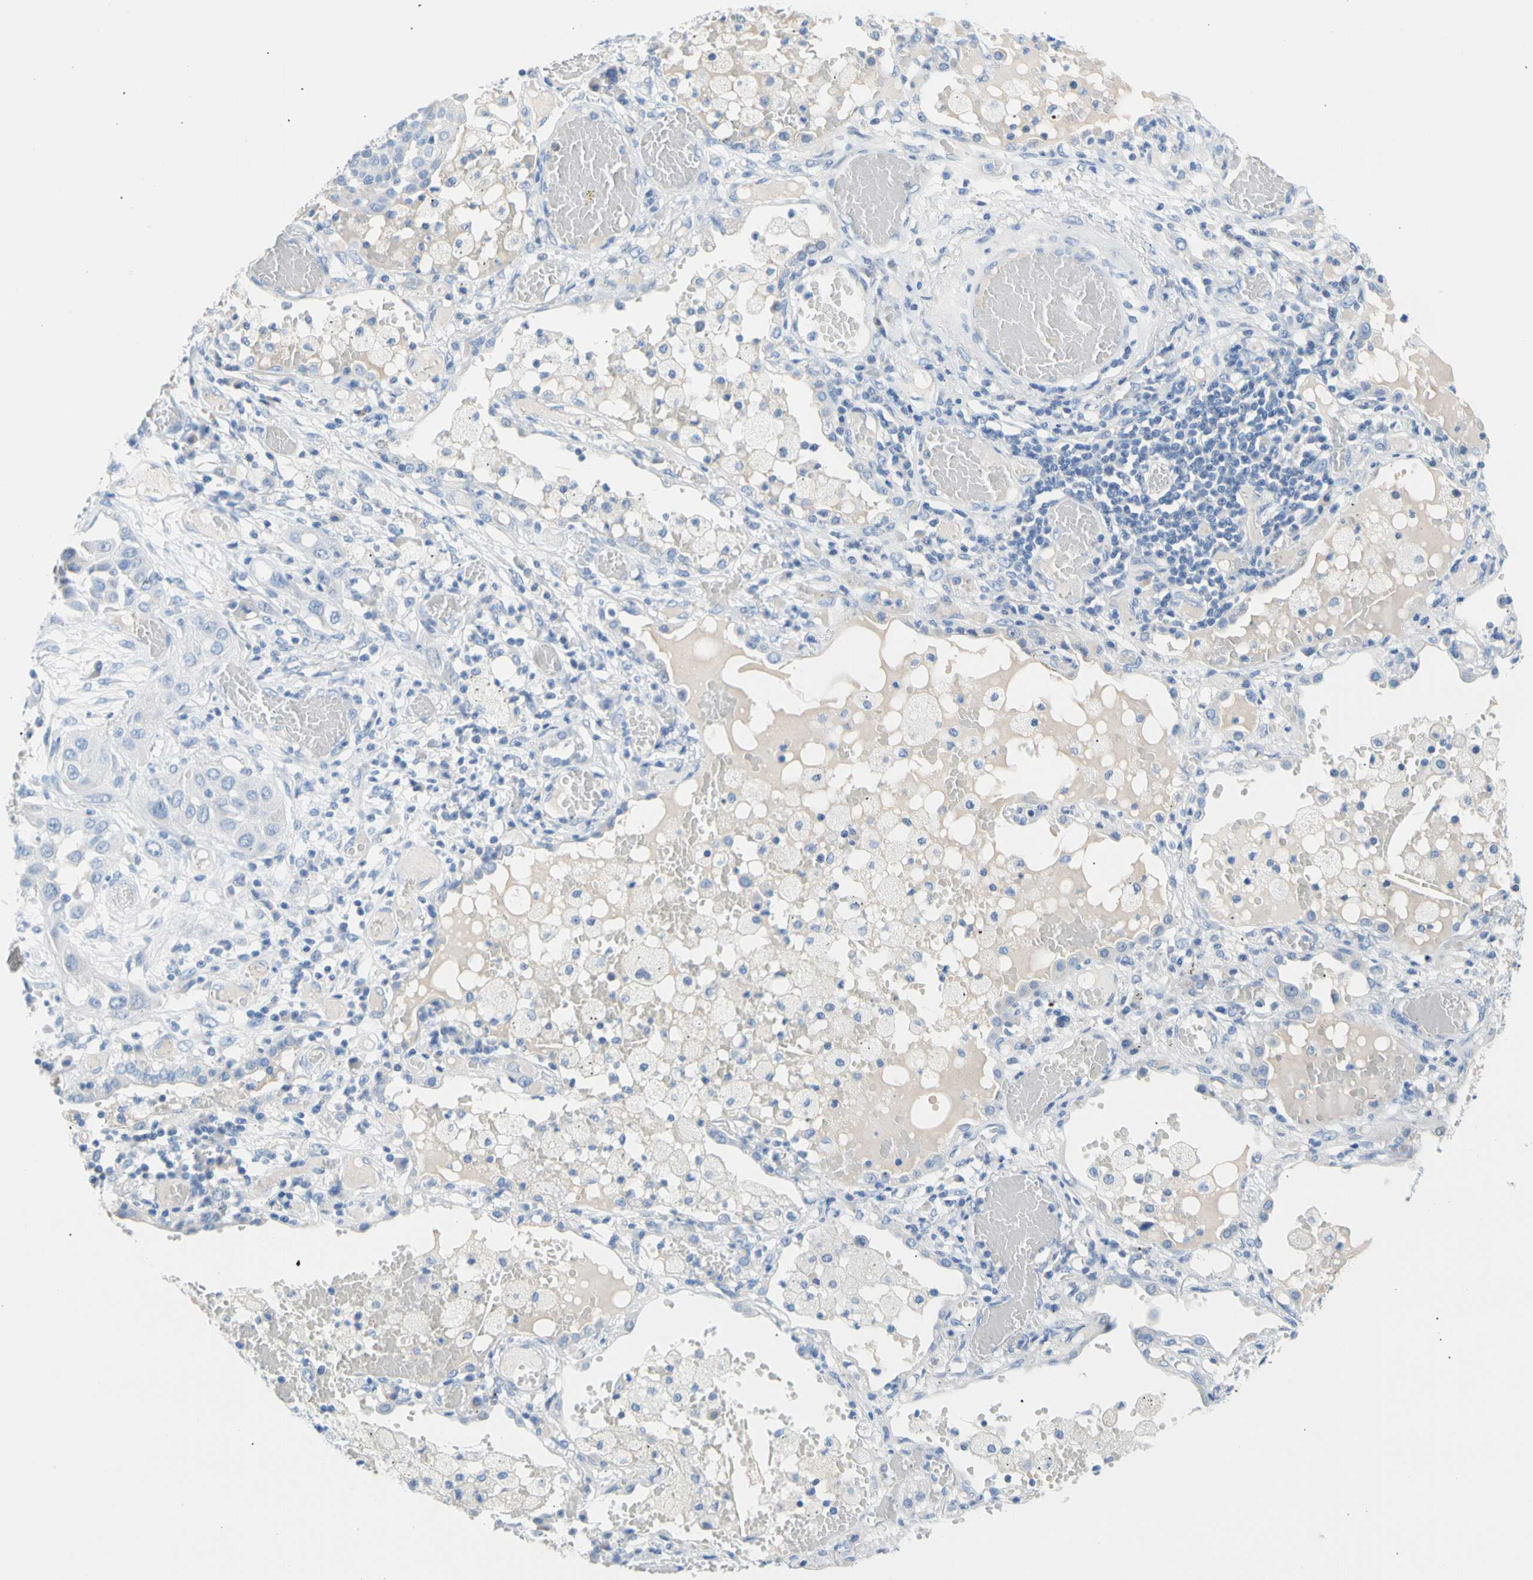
{"staining": {"intensity": "negative", "quantity": "none", "location": "none"}, "tissue": "lung cancer", "cell_type": "Tumor cells", "image_type": "cancer", "snomed": [{"axis": "morphology", "description": "Squamous cell carcinoma, NOS"}, {"axis": "topography", "description": "Lung"}], "caption": "Photomicrograph shows no significant protein staining in tumor cells of lung cancer.", "gene": "CEL", "patient": {"sex": "male", "age": 71}}